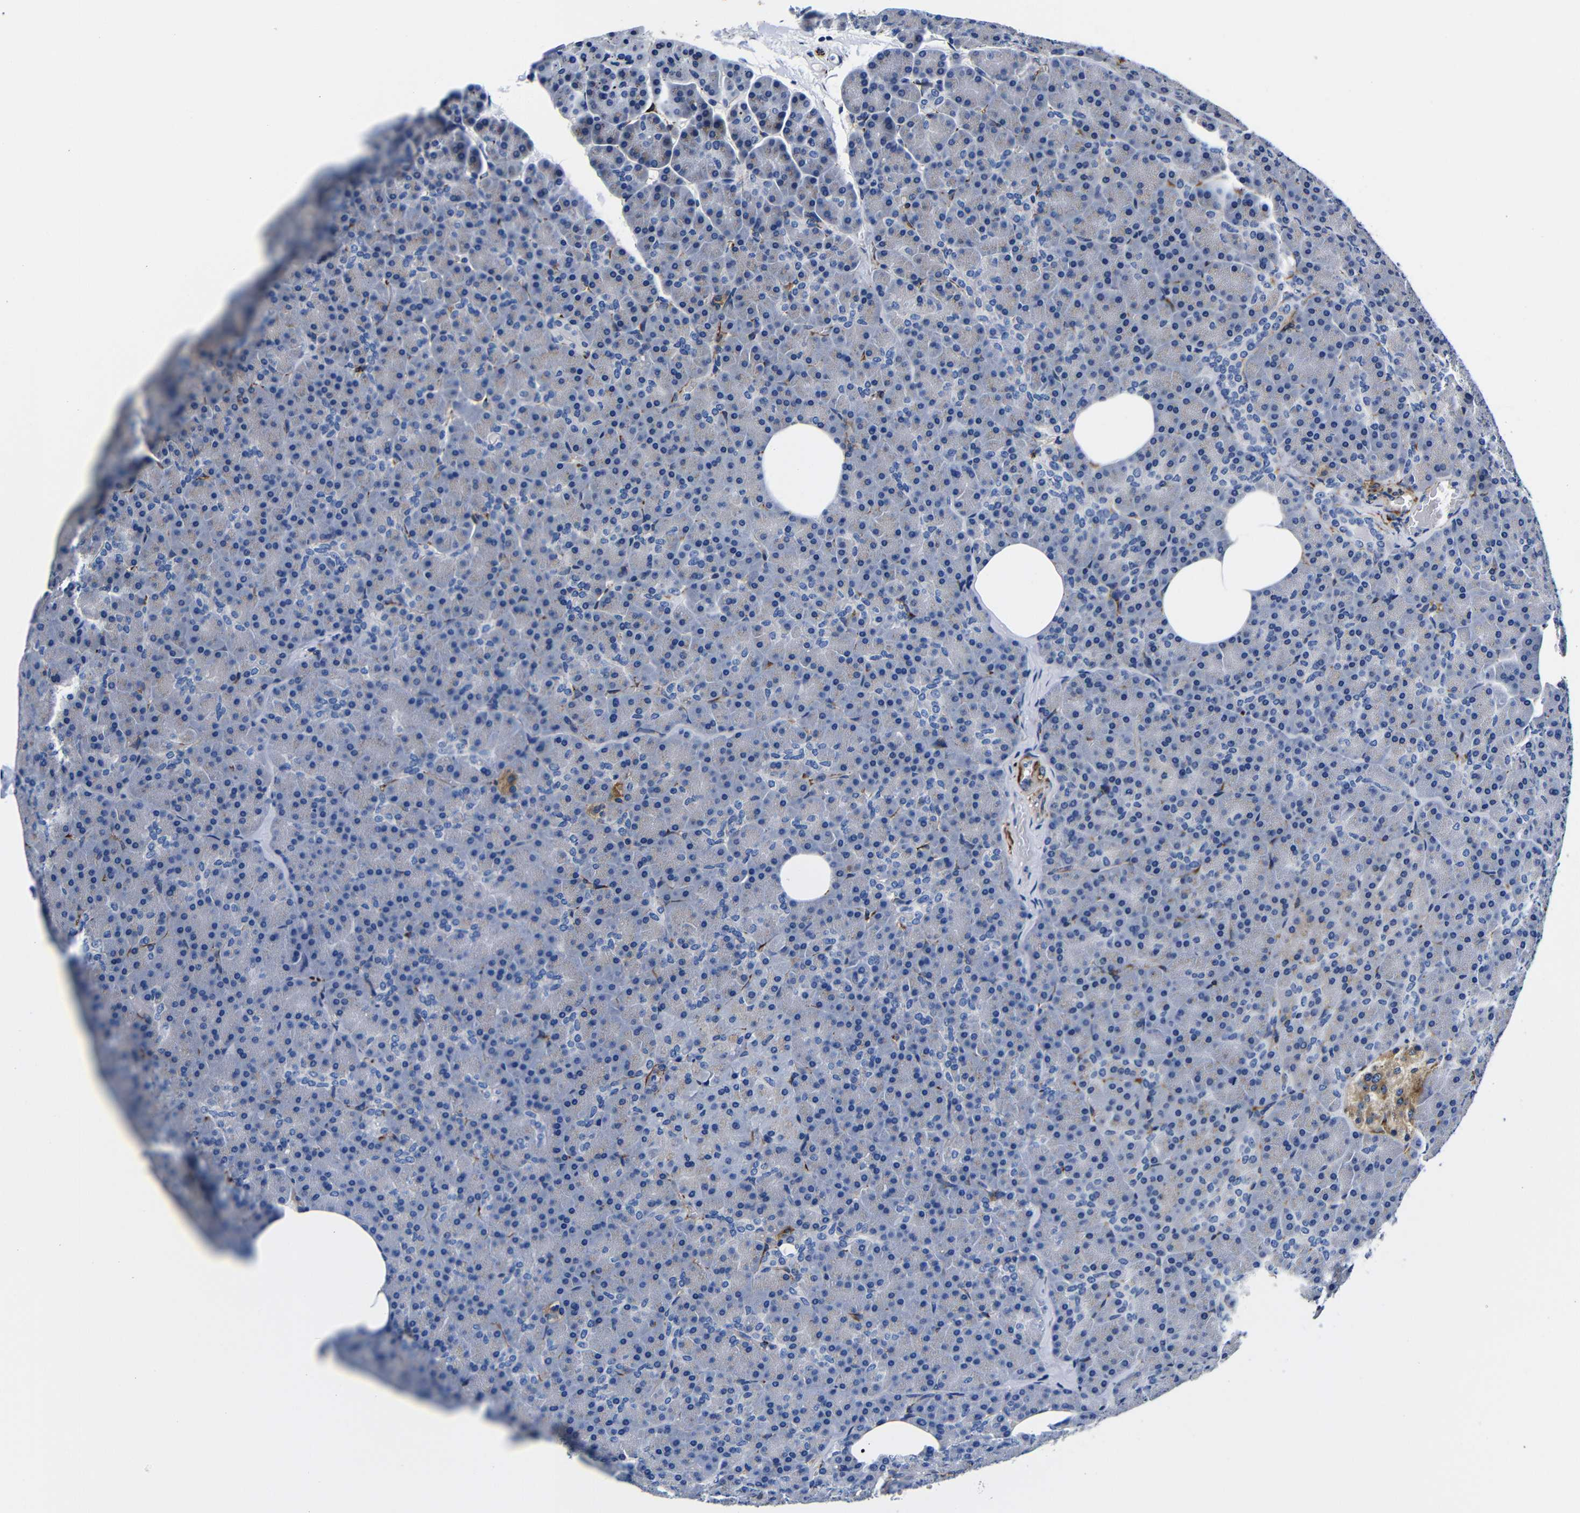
{"staining": {"intensity": "negative", "quantity": "none", "location": "none"}, "tissue": "pancreas", "cell_type": "Exocrine glandular cells", "image_type": "normal", "snomed": [{"axis": "morphology", "description": "Normal tissue, NOS"}, {"axis": "topography", "description": "Pancreas"}], "caption": "This is an IHC histopathology image of benign pancreas. There is no expression in exocrine glandular cells.", "gene": "LRIG1", "patient": {"sex": "female", "age": 35}}